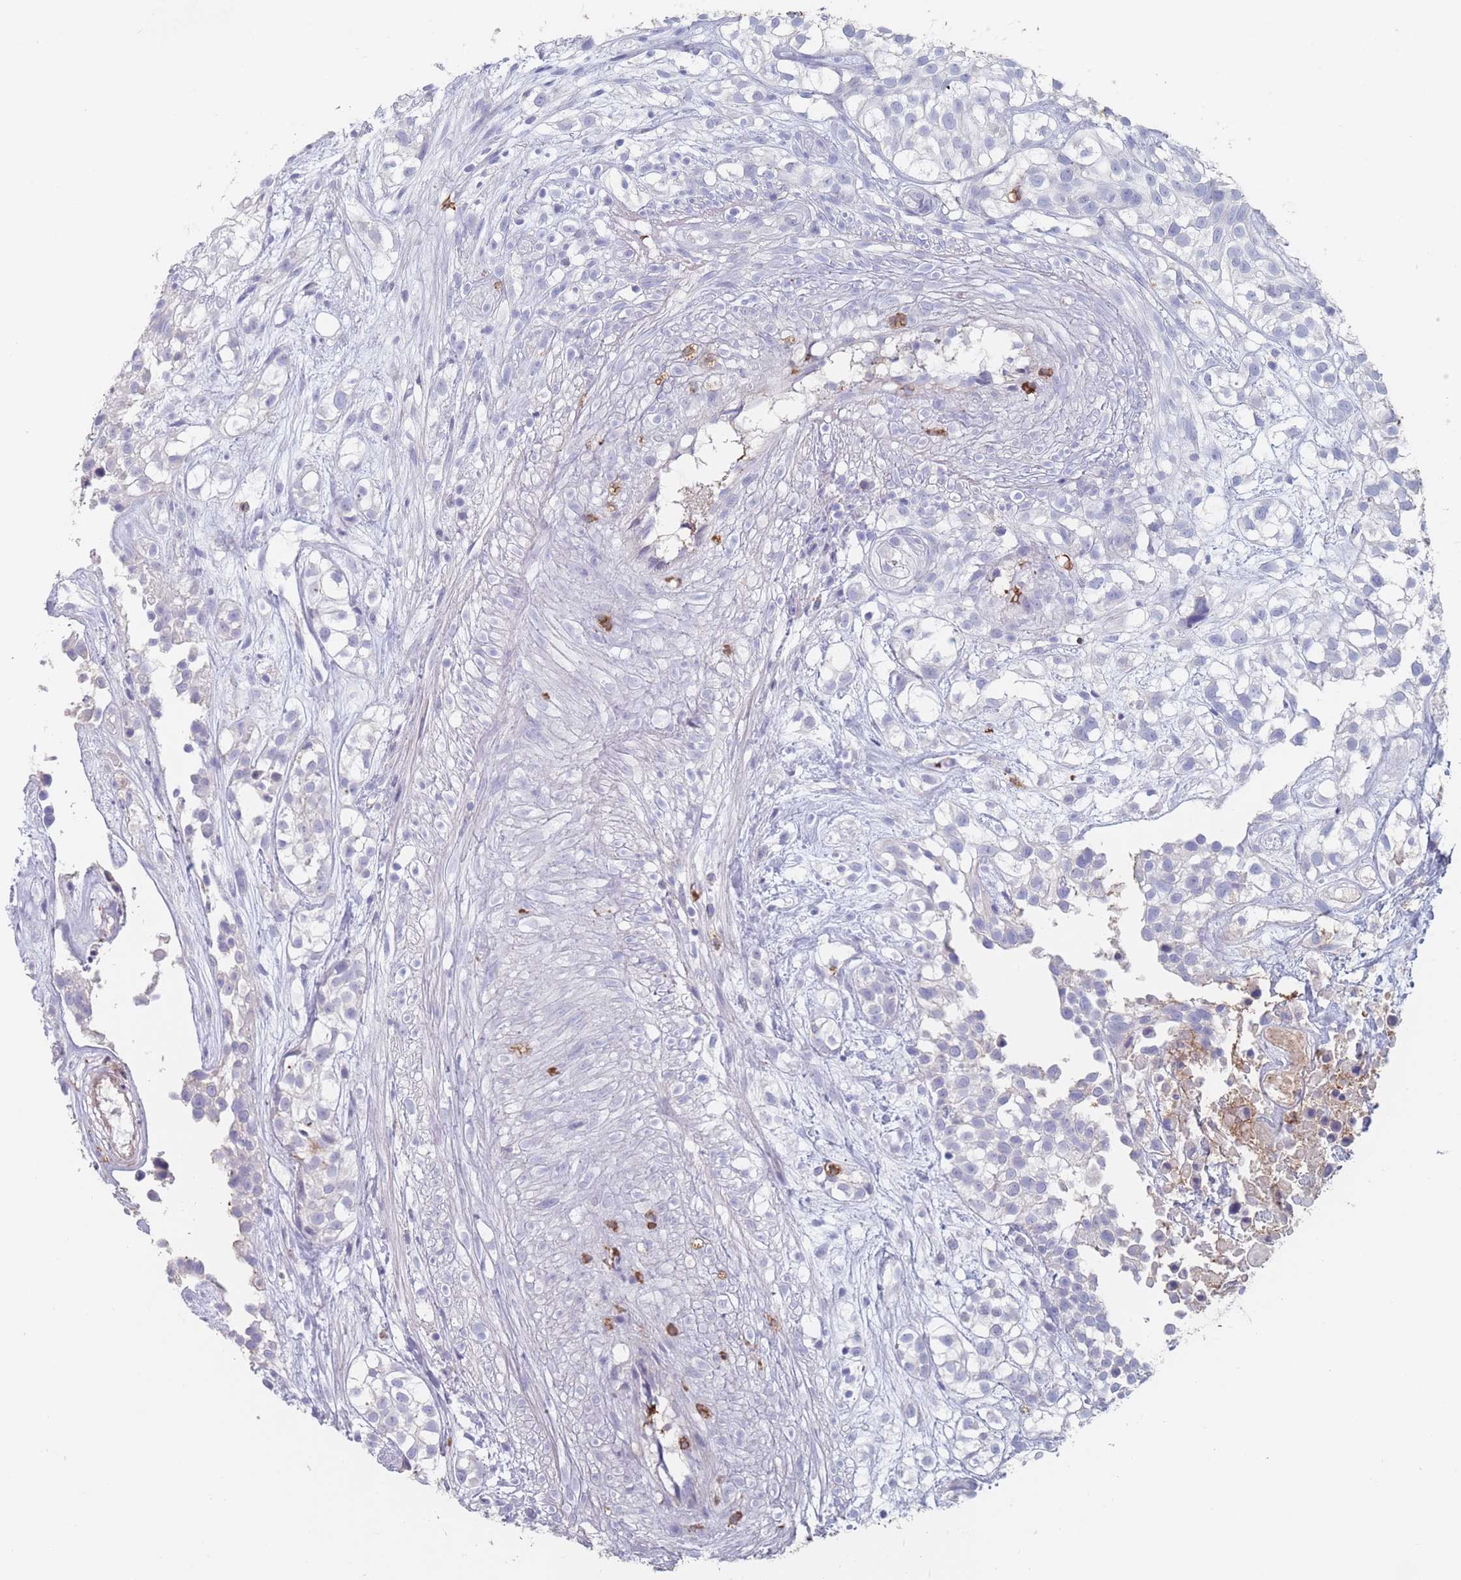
{"staining": {"intensity": "negative", "quantity": "none", "location": "none"}, "tissue": "urothelial cancer", "cell_type": "Tumor cells", "image_type": "cancer", "snomed": [{"axis": "morphology", "description": "Urothelial carcinoma, High grade"}, {"axis": "topography", "description": "Urinary bladder"}], "caption": "IHC of human urothelial cancer exhibits no staining in tumor cells.", "gene": "ATP1A3", "patient": {"sex": "male", "age": 56}}